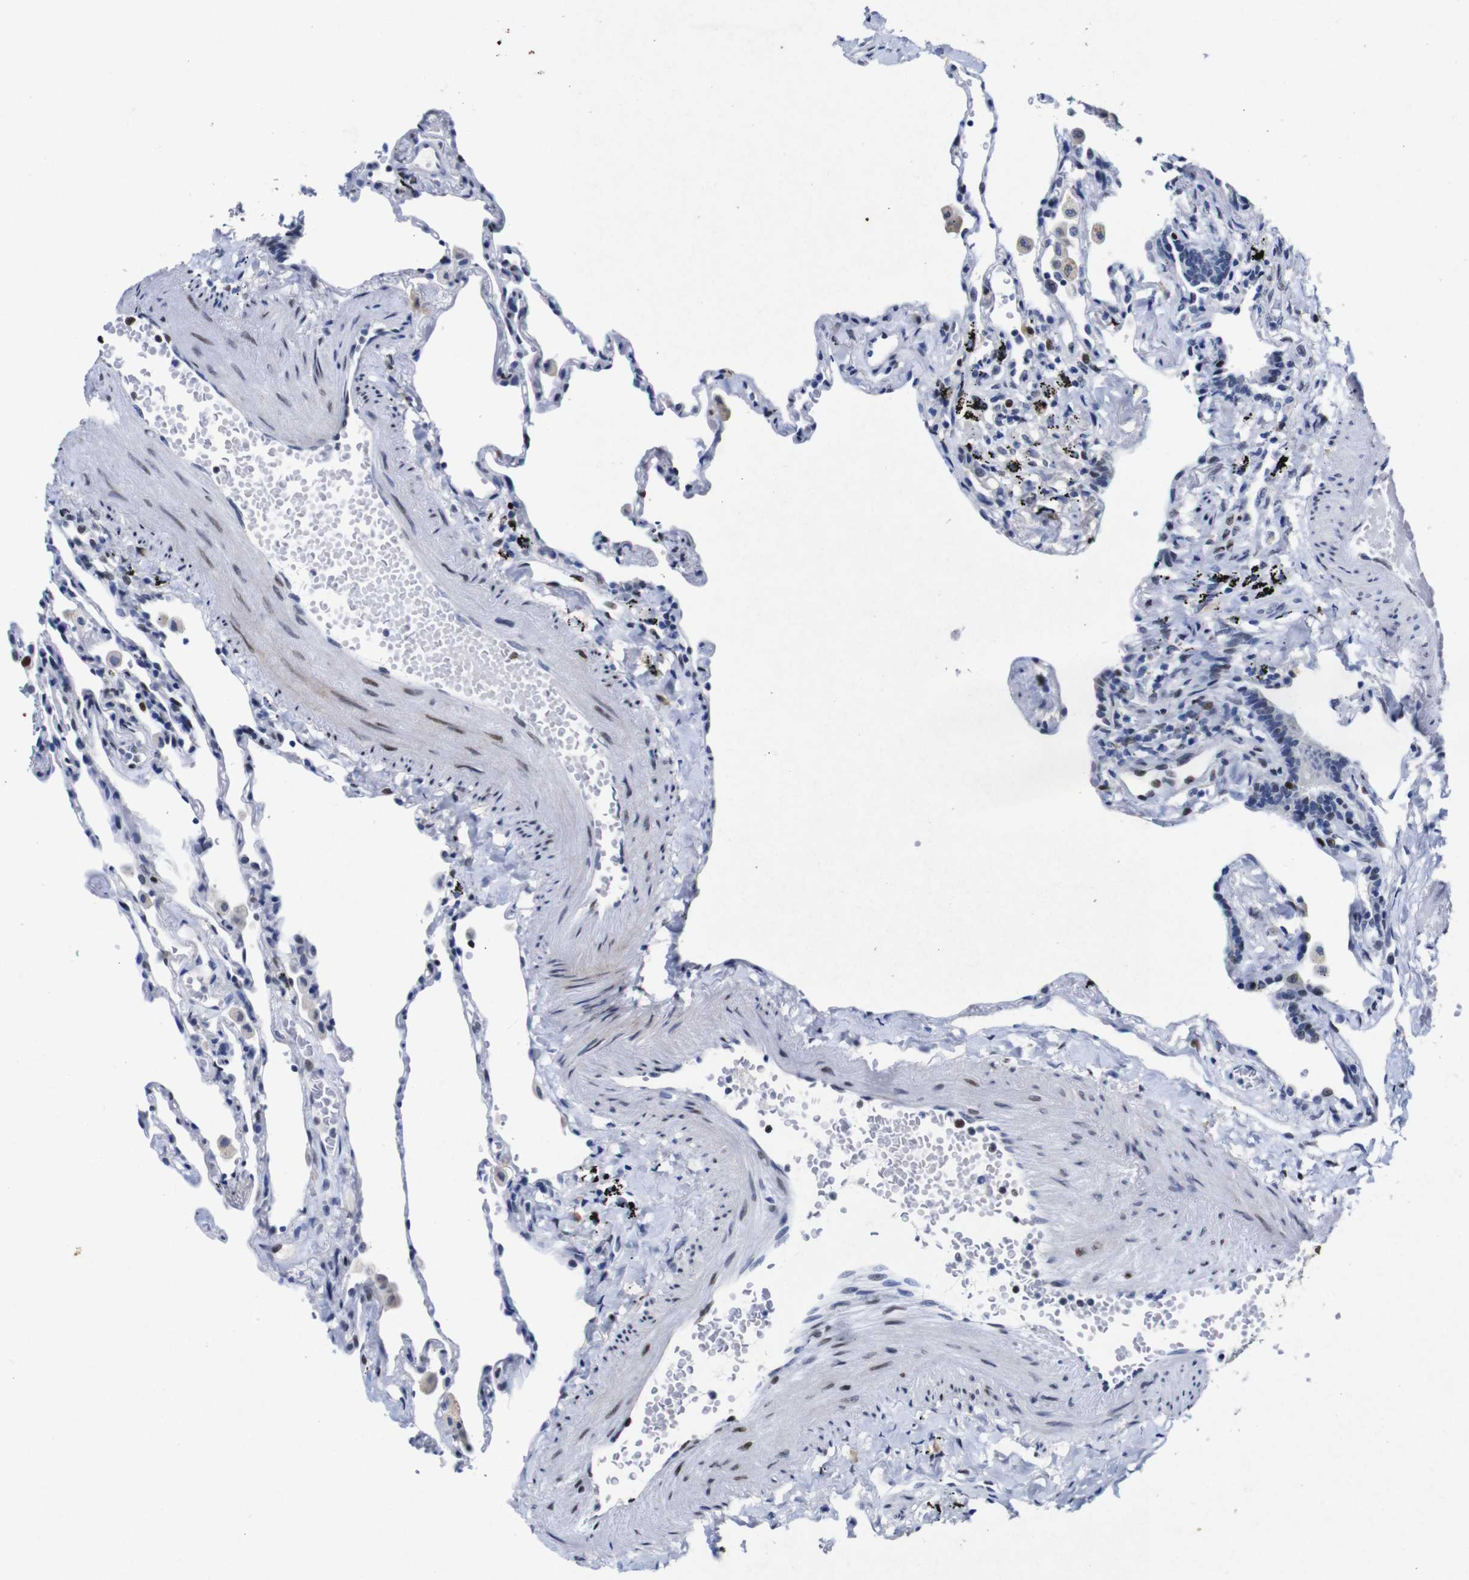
{"staining": {"intensity": "negative", "quantity": "none", "location": "none"}, "tissue": "lung", "cell_type": "Alveolar cells", "image_type": "normal", "snomed": [{"axis": "morphology", "description": "Normal tissue, NOS"}, {"axis": "topography", "description": "Lung"}], "caption": "High power microscopy micrograph of an immunohistochemistry image of normal lung, revealing no significant positivity in alveolar cells. Brightfield microscopy of immunohistochemistry stained with DAB (3,3'-diaminobenzidine) (brown) and hematoxylin (blue), captured at high magnification.", "gene": "FOSL2", "patient": {"sex": "male", "age": 59}}